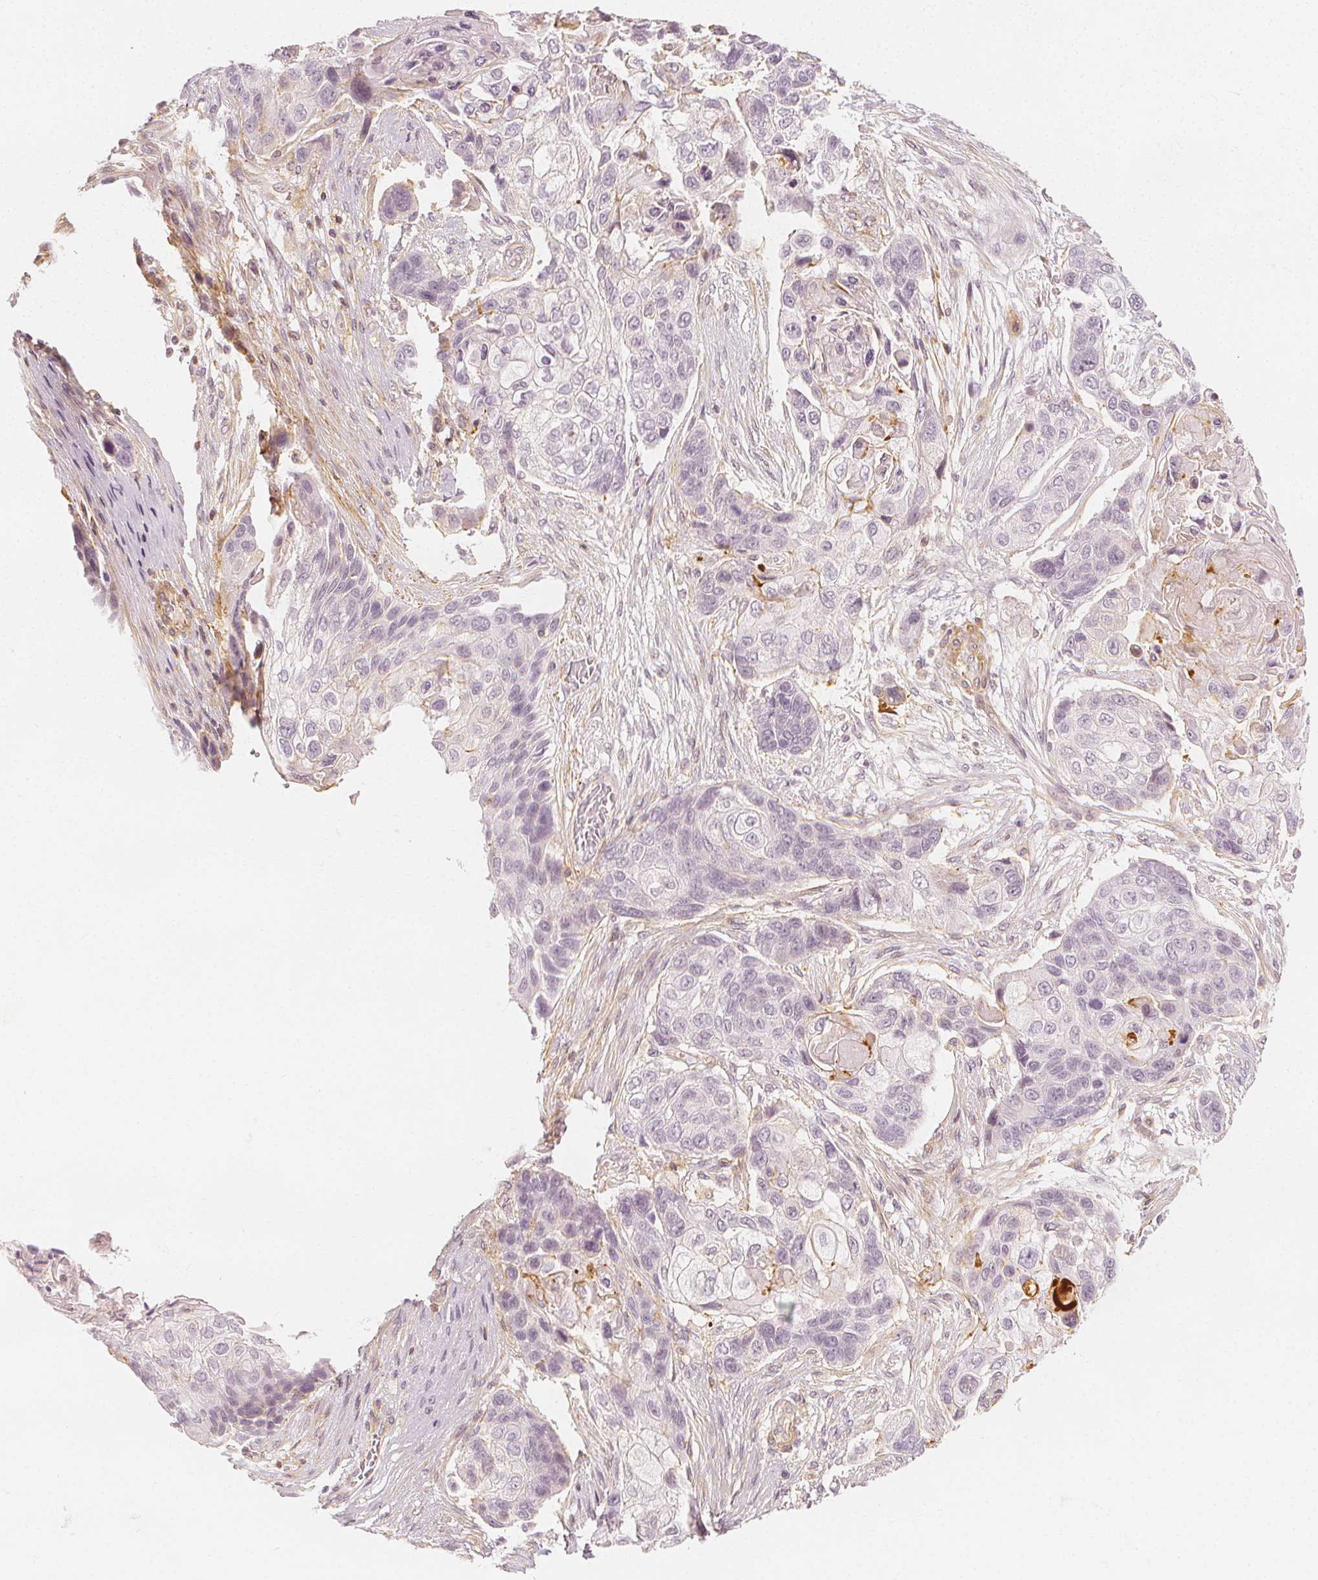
{"staining": {"intensity": "negative", "quantity": "none", "location": "none"}, "tissue": "lung cancer", "cell_type": "Tumor cells", "image_type": "cancer", "snomed": [{"axis": "morphology", "description": "Squamous cell carcinoma, NOS"}, {"axis": "topography", "description": "Lung"}], "caption": "Lung squamous cell carcinoma stained for a protein using immunohistochemistry displays no staining tumor cells.", "gene": "ARHGAP26", "patient": {"sex": "male", "age": 69}}